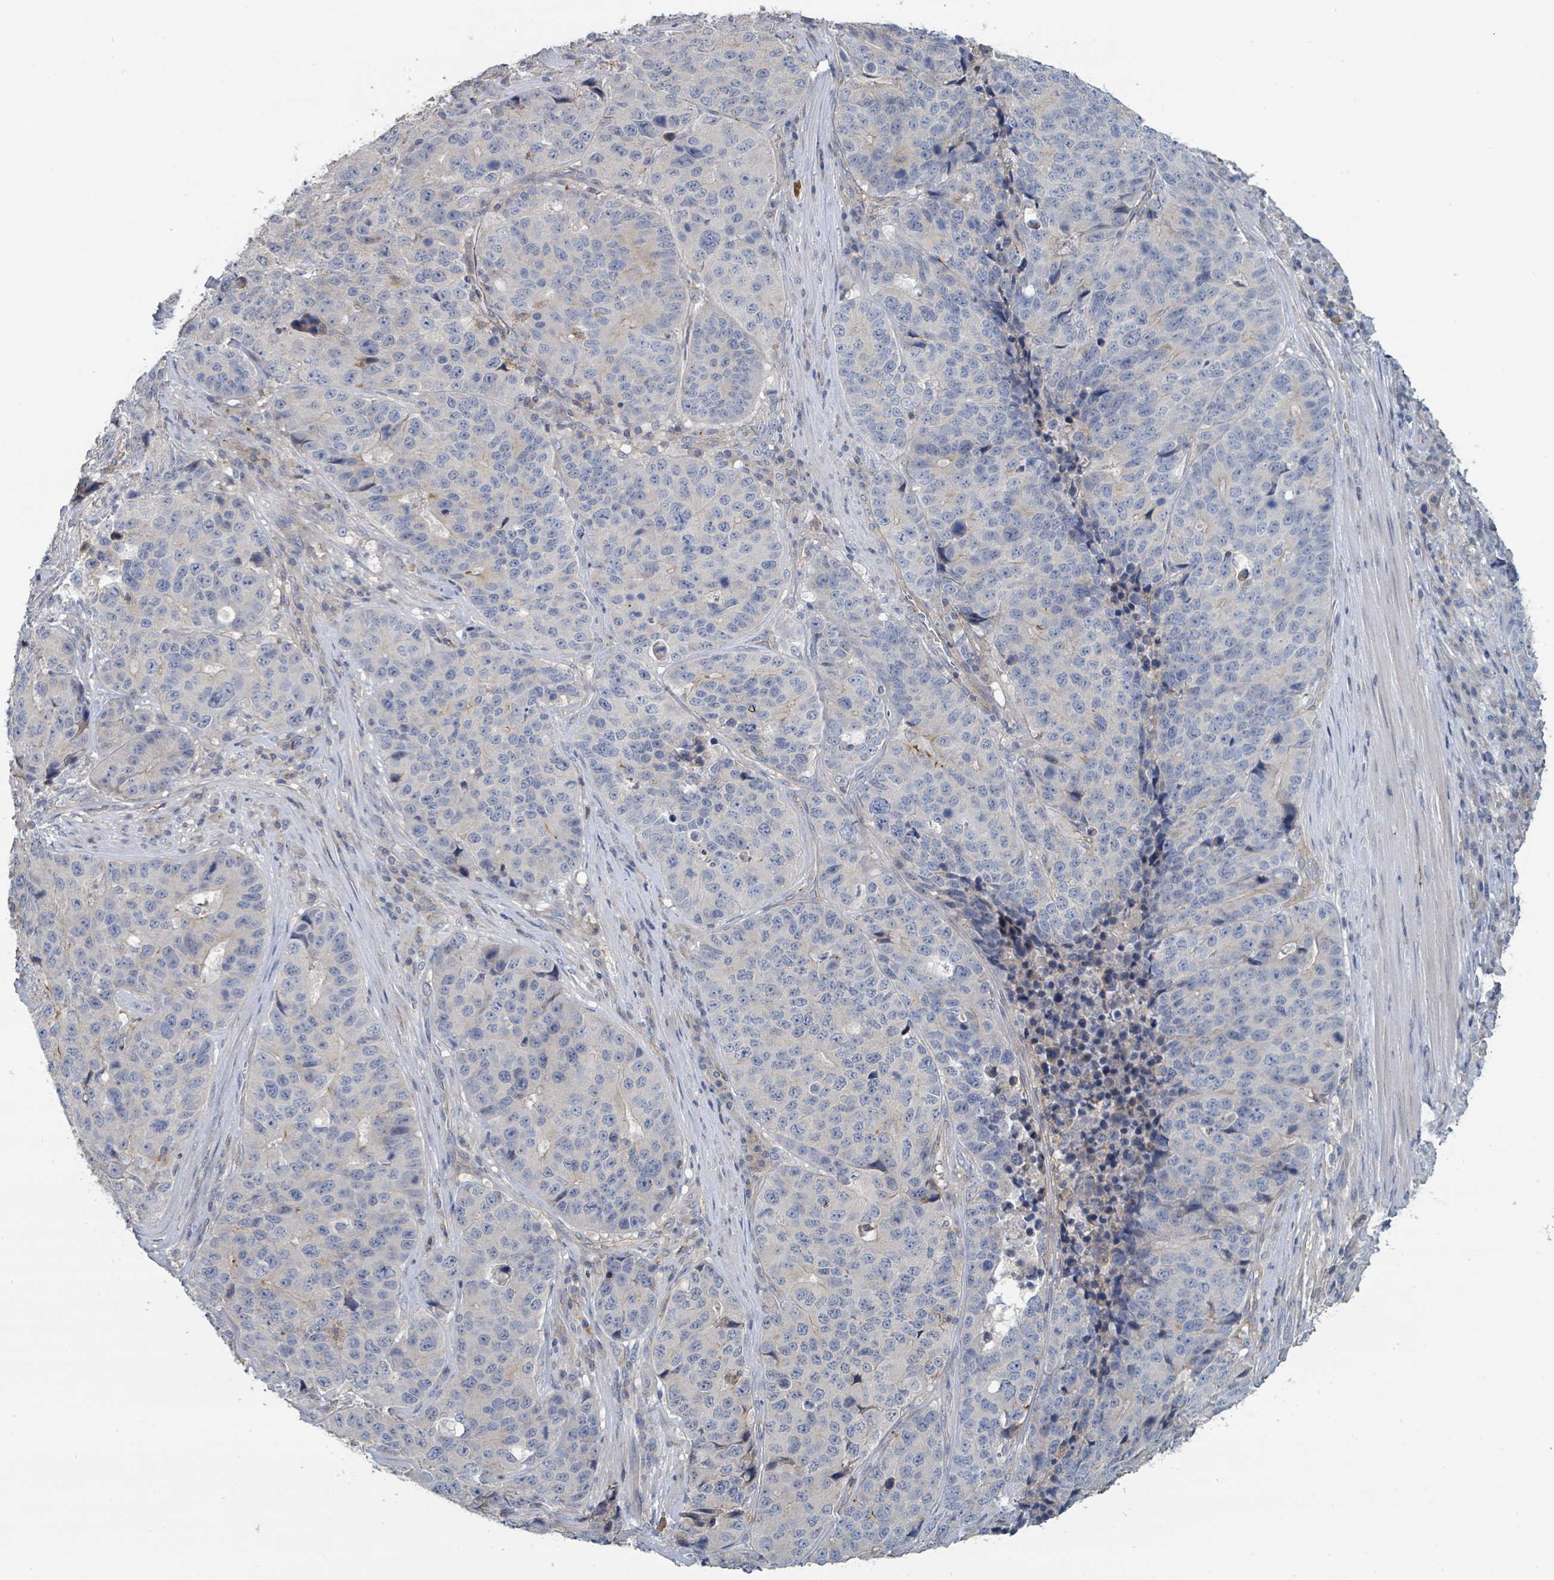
{"staining": {"intensity": "negative", "quantity": "none", "location": "none"}, "tissue": "stomach cancer", "cell_type": "Tumor cells", "image_type": "cancer", "snomed": [{"axis": "morphology", "description": "Adenocarcinoma, NOS"}, {"axis": "topography", "description": "Stomach"}], "caption": "Immunohistochemistry of stomach adenocarcinoma displays no positivity in tumor cells. (DAB IHC visualized using brightfield microscopy, high magnification).", "gene": "LRRC42", "patient": {"sex": "male", "age": 71}}